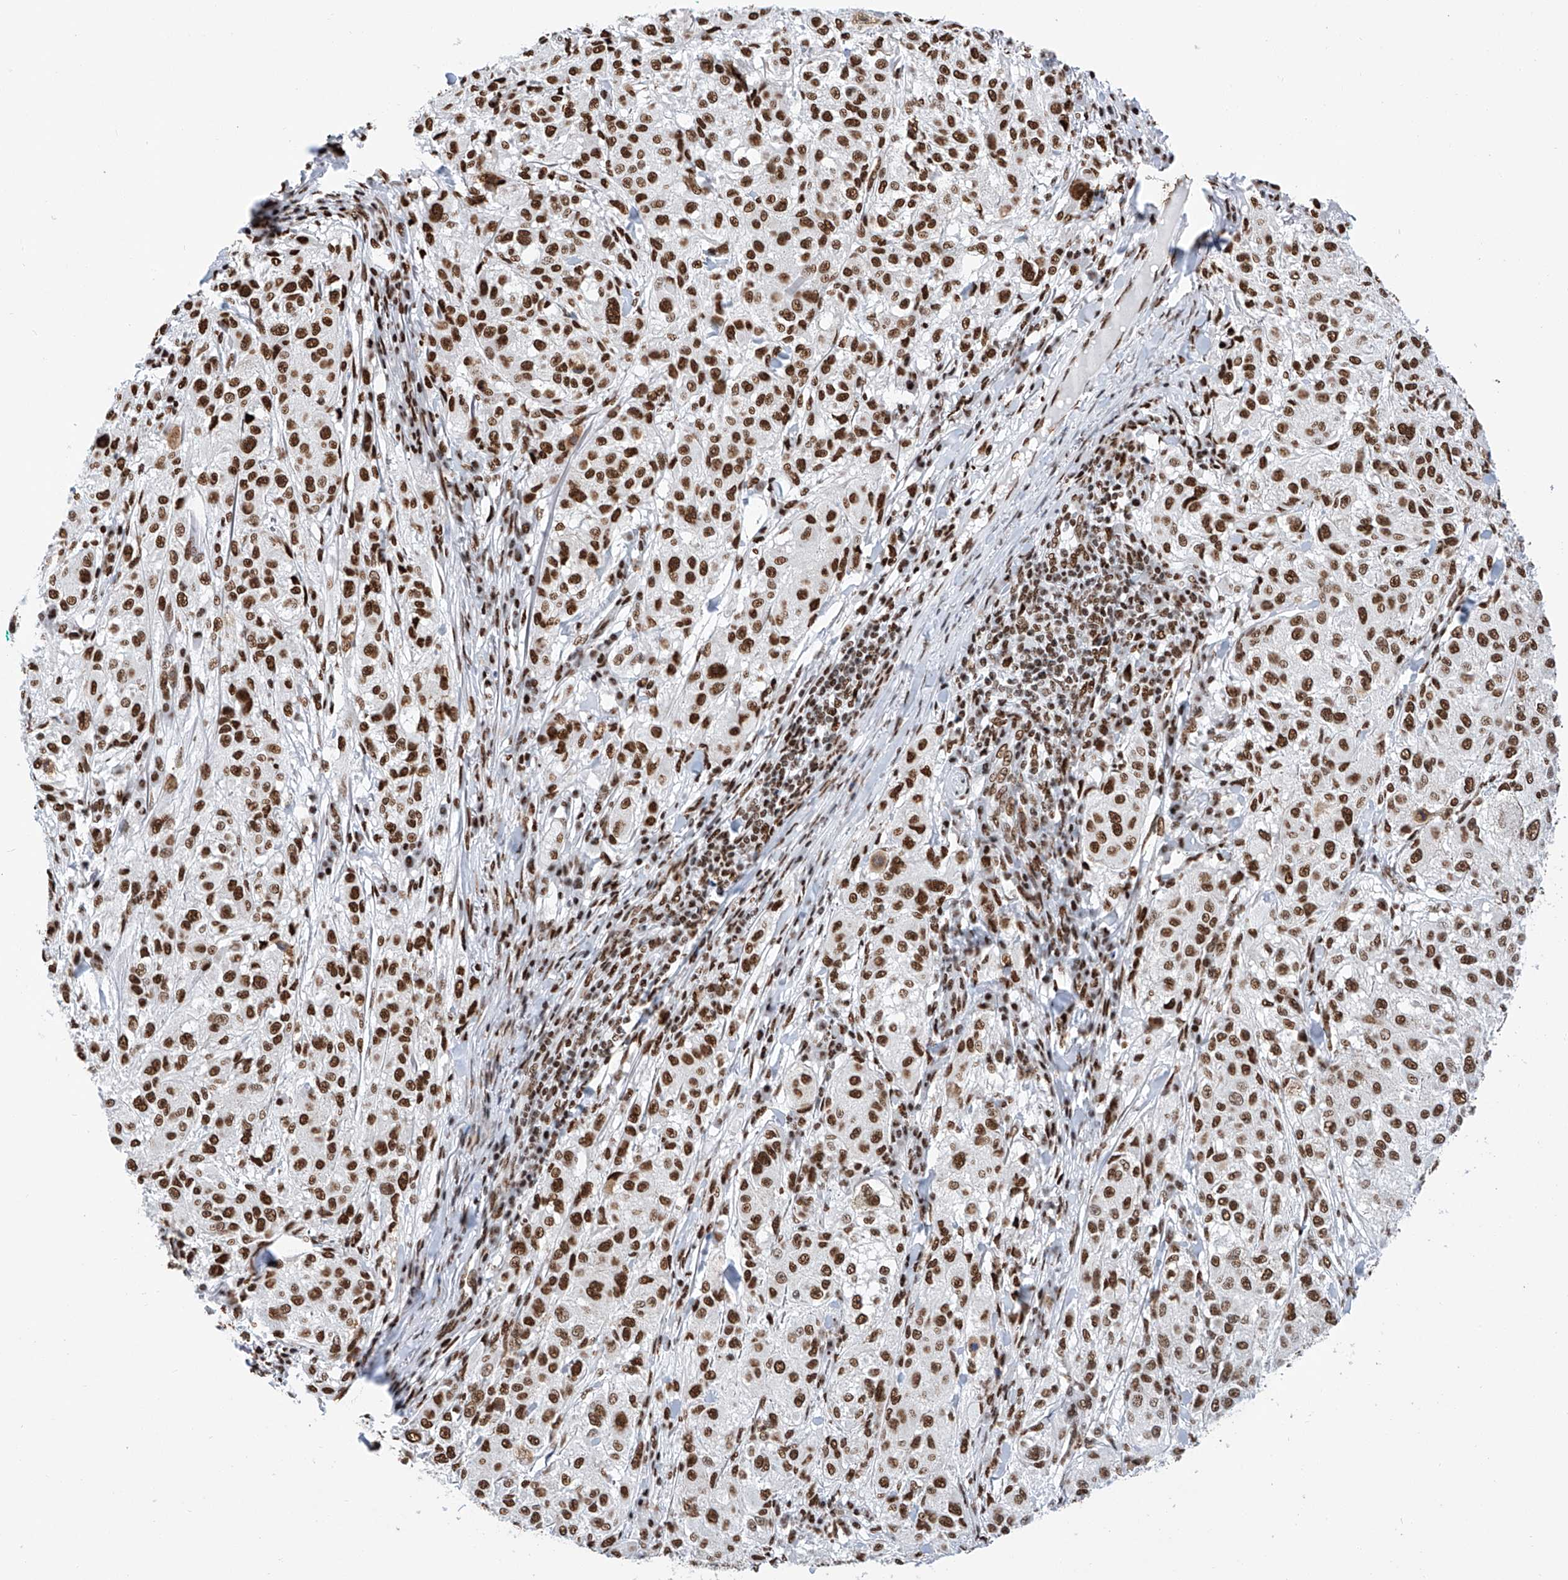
{"staining": {"intensity": "strong", "quantity": ">75%", "location": "nuclear"}, "tissue": "melanoma", "cell_type": "Tumor cells", "image_type": "cancer", "snomed": [{"axis": "morphology", "description": "Necrosis, NOS"}, {"axis": "morphology", "description": "Malignant melanoma, NOS"}, {"axis": "topography", "description": "Skin"}], "caption": "The micrograph shows a brown stain indicating the presence of a protein in the nuclear of tumor cells in melanoma.", "gene": "SRSF6", "patient": {"sex": "female", "age": 87}}